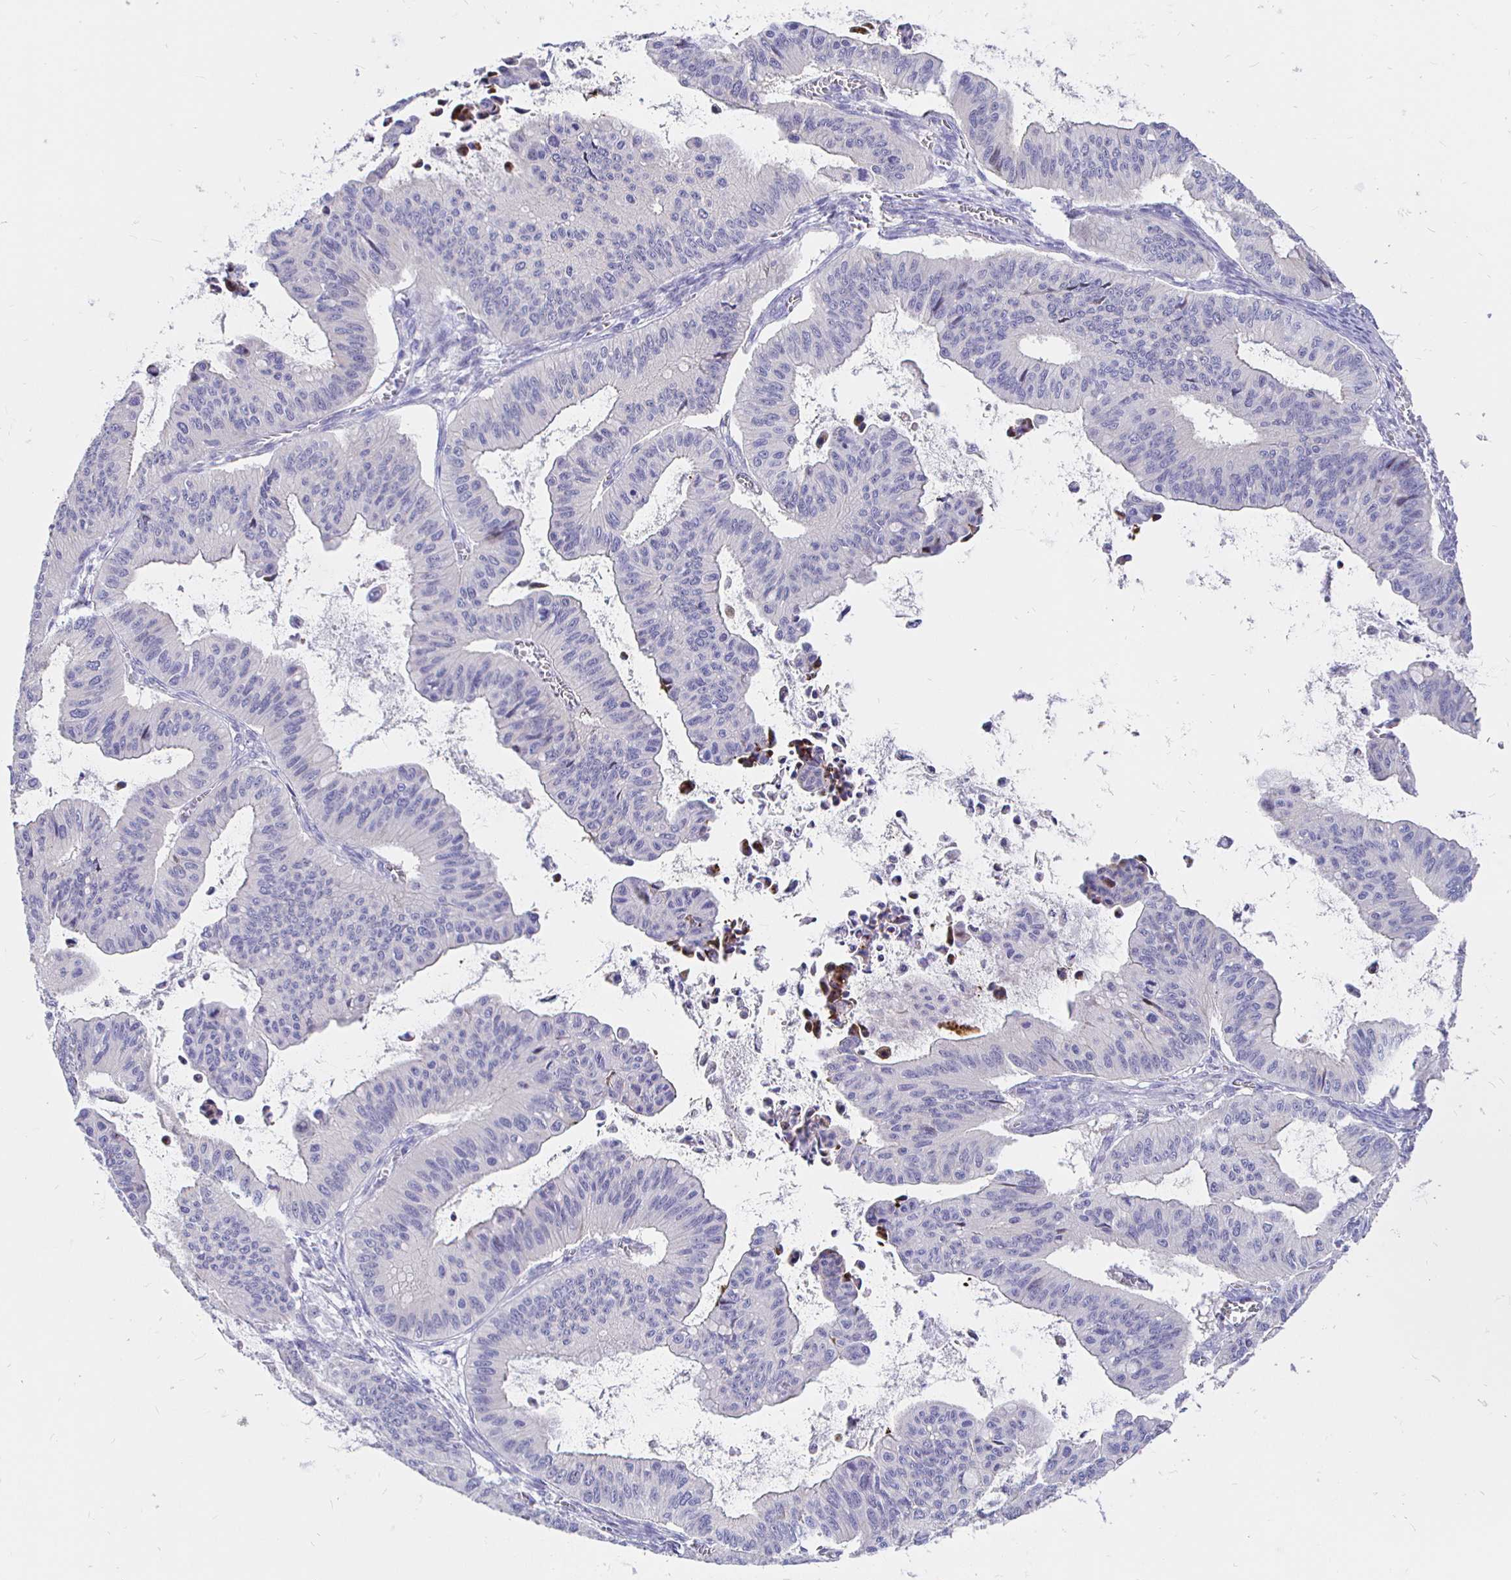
{"staining": {"intensity": "negative", "quantity": "none", "location": "none"}, "tissue": "ovarian cancer", "cell_type": "Tumor cells", "image_type": "cancer", "snomed": [{"axis": "morphology", "description": "Cystadenocarcinoma, mucinous, NOS"}, {"axis": "topography", "description": "Ovary"}], "caption": "Ovarian cancer (mucinous cystadenocarcinoma) was stained to show a protein in brown. There is no significant positivity in tumor cells.", "gene": "NECAB1", "patient": {"sex": "female", "age": 72}}